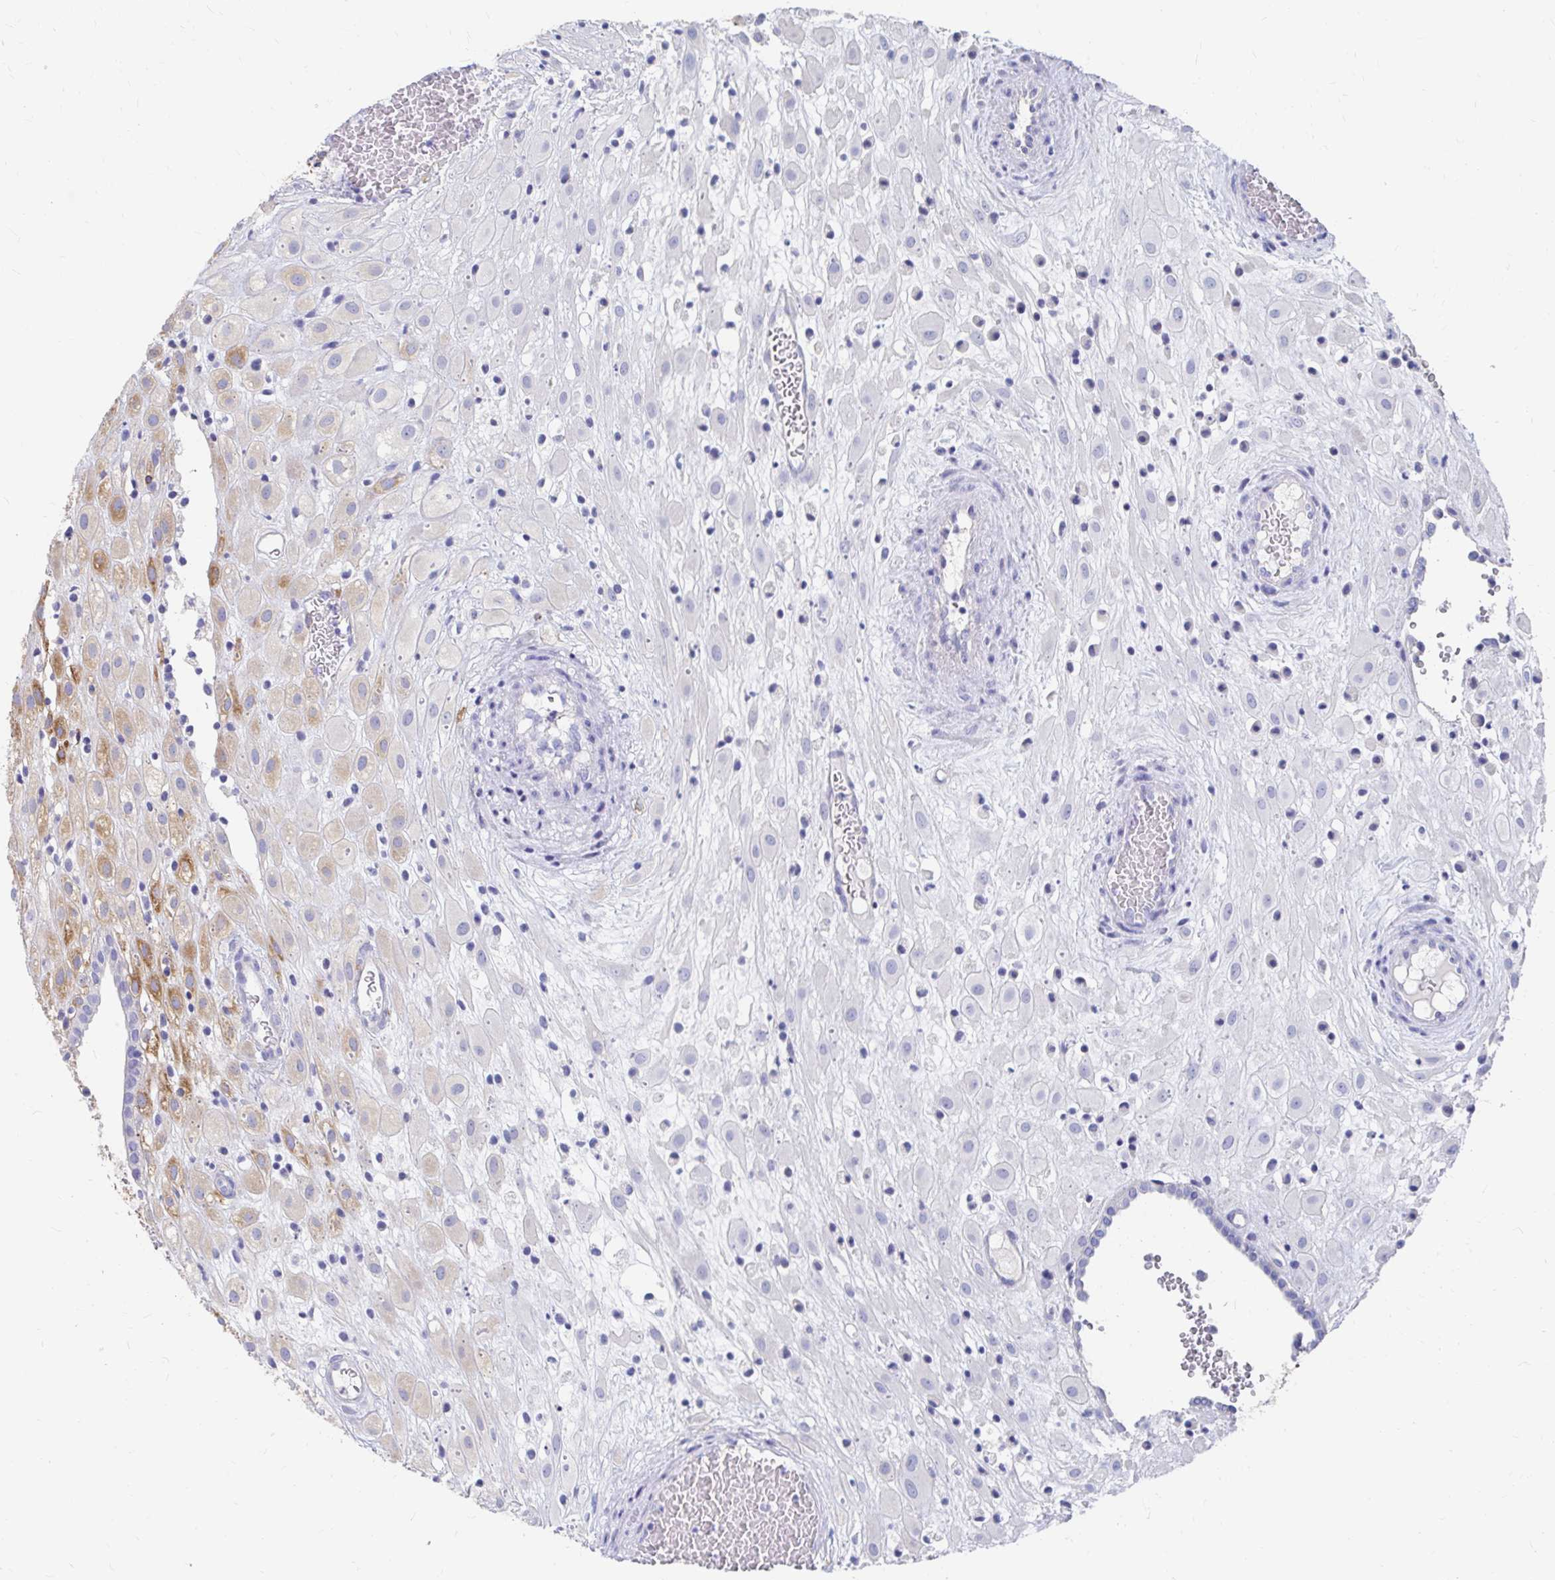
{"staining": {"intensity": "moderate", "quantity": "<25%", "location": "cytoplasmic/membranous"}, "tissue": "placenta", "cell_type": "Decidual cells", "image_type": "normal", "snomed": [{"axis": "morphology", "description": "Normal tissue, NOS"}, {"axis": "topography", "description": "Placenta"}], "caption": "This photomicrograph reveals immunohistochemistry (IHC) staining of unremarkable placenta, with low moderate cytoplasmic/membranous positivity in approximately <25% of decidual cells.", "gene": "LAMC3", "patient": {"sex": "female", "age": 24}}